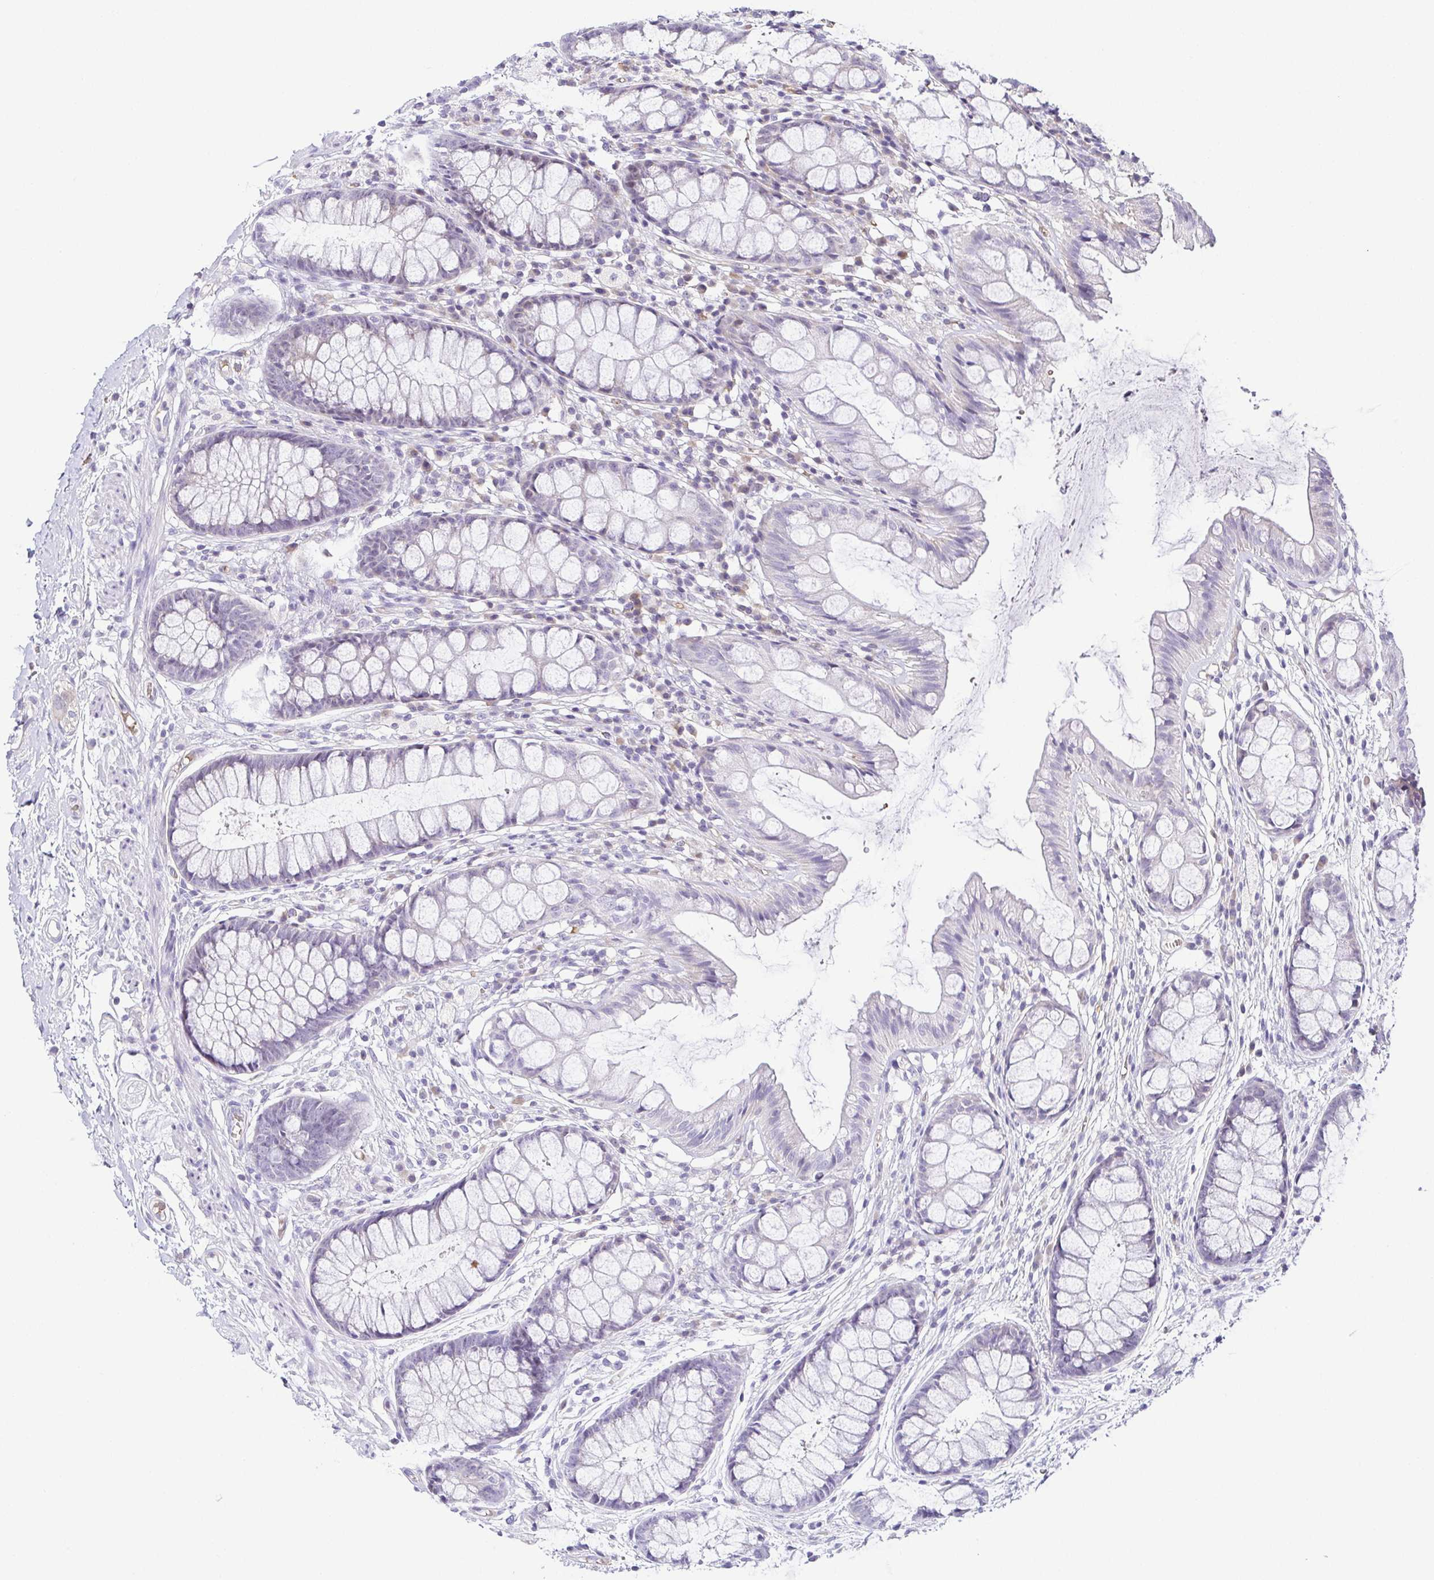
{"staining": {"intensity": "negative", "quantity": "none", "location": "none"}, "tissue": "rectum", "cell_type": "Glandular cells", "image_type": "normal", "snomed": [{"axis": "morphology", "description": "Normal tissue, NOS"}, {"axis": "topography", "description": "Rectum"}], "caption": "Glandular cells are negative for protein expression in unremarkable human rectum. (DAB (3,3'-diaminobenzidine) immunohistochemistry visualized using brightfield microscopy, high magnification).", "gene": "FAM162B", "patient": {"sex": "female", "age": 62}}